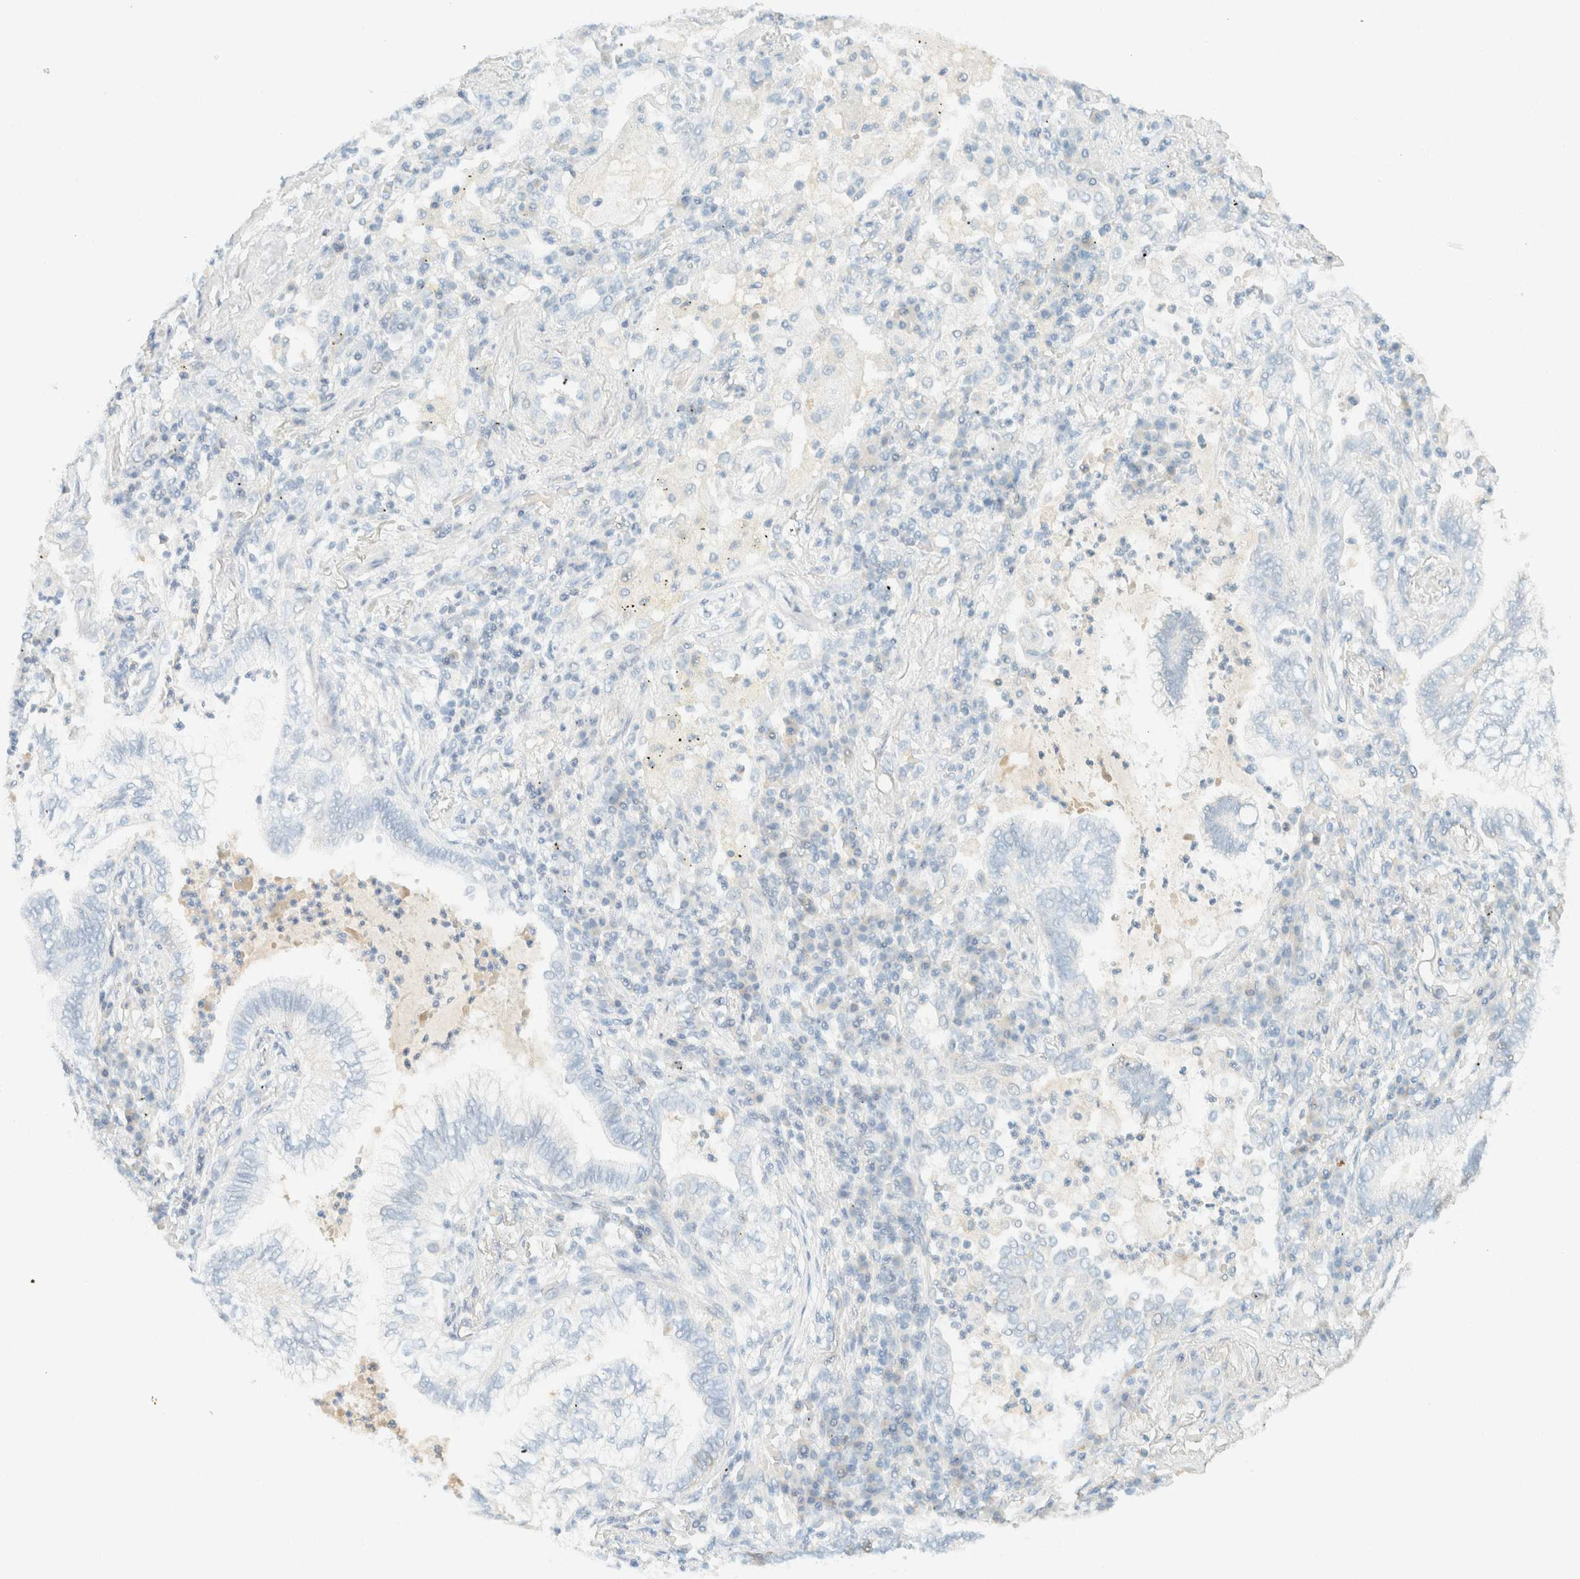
{"staining": {"intensity": "negative", "quantity": "none", "location": "none"}, "tissue": "lung cancer", "cell_type": "Tumor cells", "image_type": "cancer", "snomed": [{"axis": "morphology", "description": "Normal tissue, NOS"}, {"axis": "morphology", "description": "Adenocarcinoma, NOS"}, {"axis": "topography", "description": "Bronchus"}, {"axis": "topography", "description": "Lung"}], "caption": "Immunohistochemistry of human adenocarcinoma (lung) reveals no positivity in tumor cells.", "gene": "GPA33", "patient": {"sex": "female", "age": 70}}